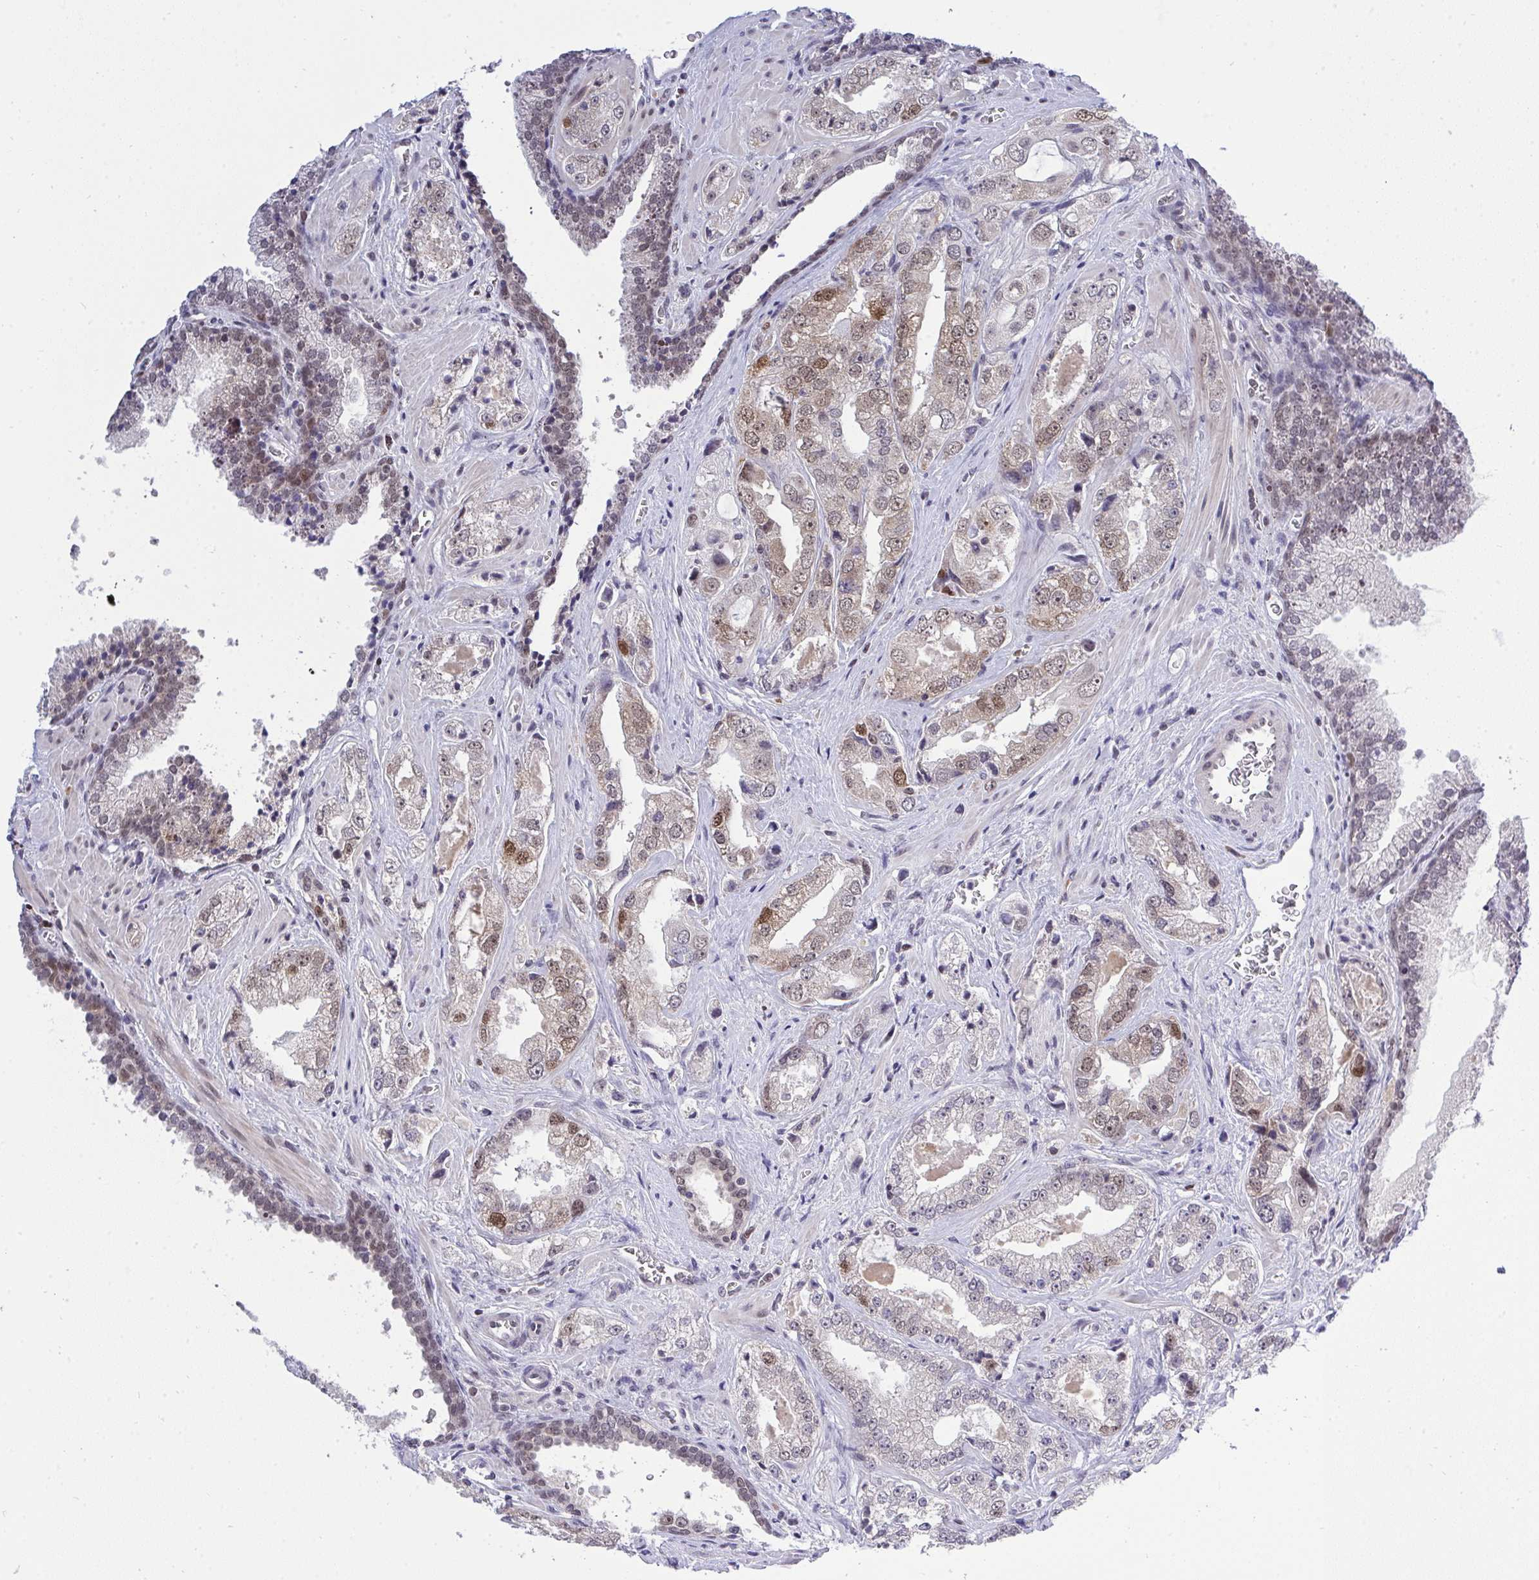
{"staining": {"intensity": "moderate", "quantity": "<25%", "location": "nuclear"}, "tissue": "prostate cancer", "cell_type": "Tumor cells", "image_type": "cancer", "snomed": [{"axis": "morphology", "description": "Adenocarcinoma, High grade"}, {"axis": "topography", "description": "Prostate"}], "caption": "IHC of prostate adenocarcinoma (high-grade) demonstrates low levels of moderate nuclear expression in about <25% of tumor cells.", "gene": "RFC4", "patient": {"sex": "male", "age": 67}}